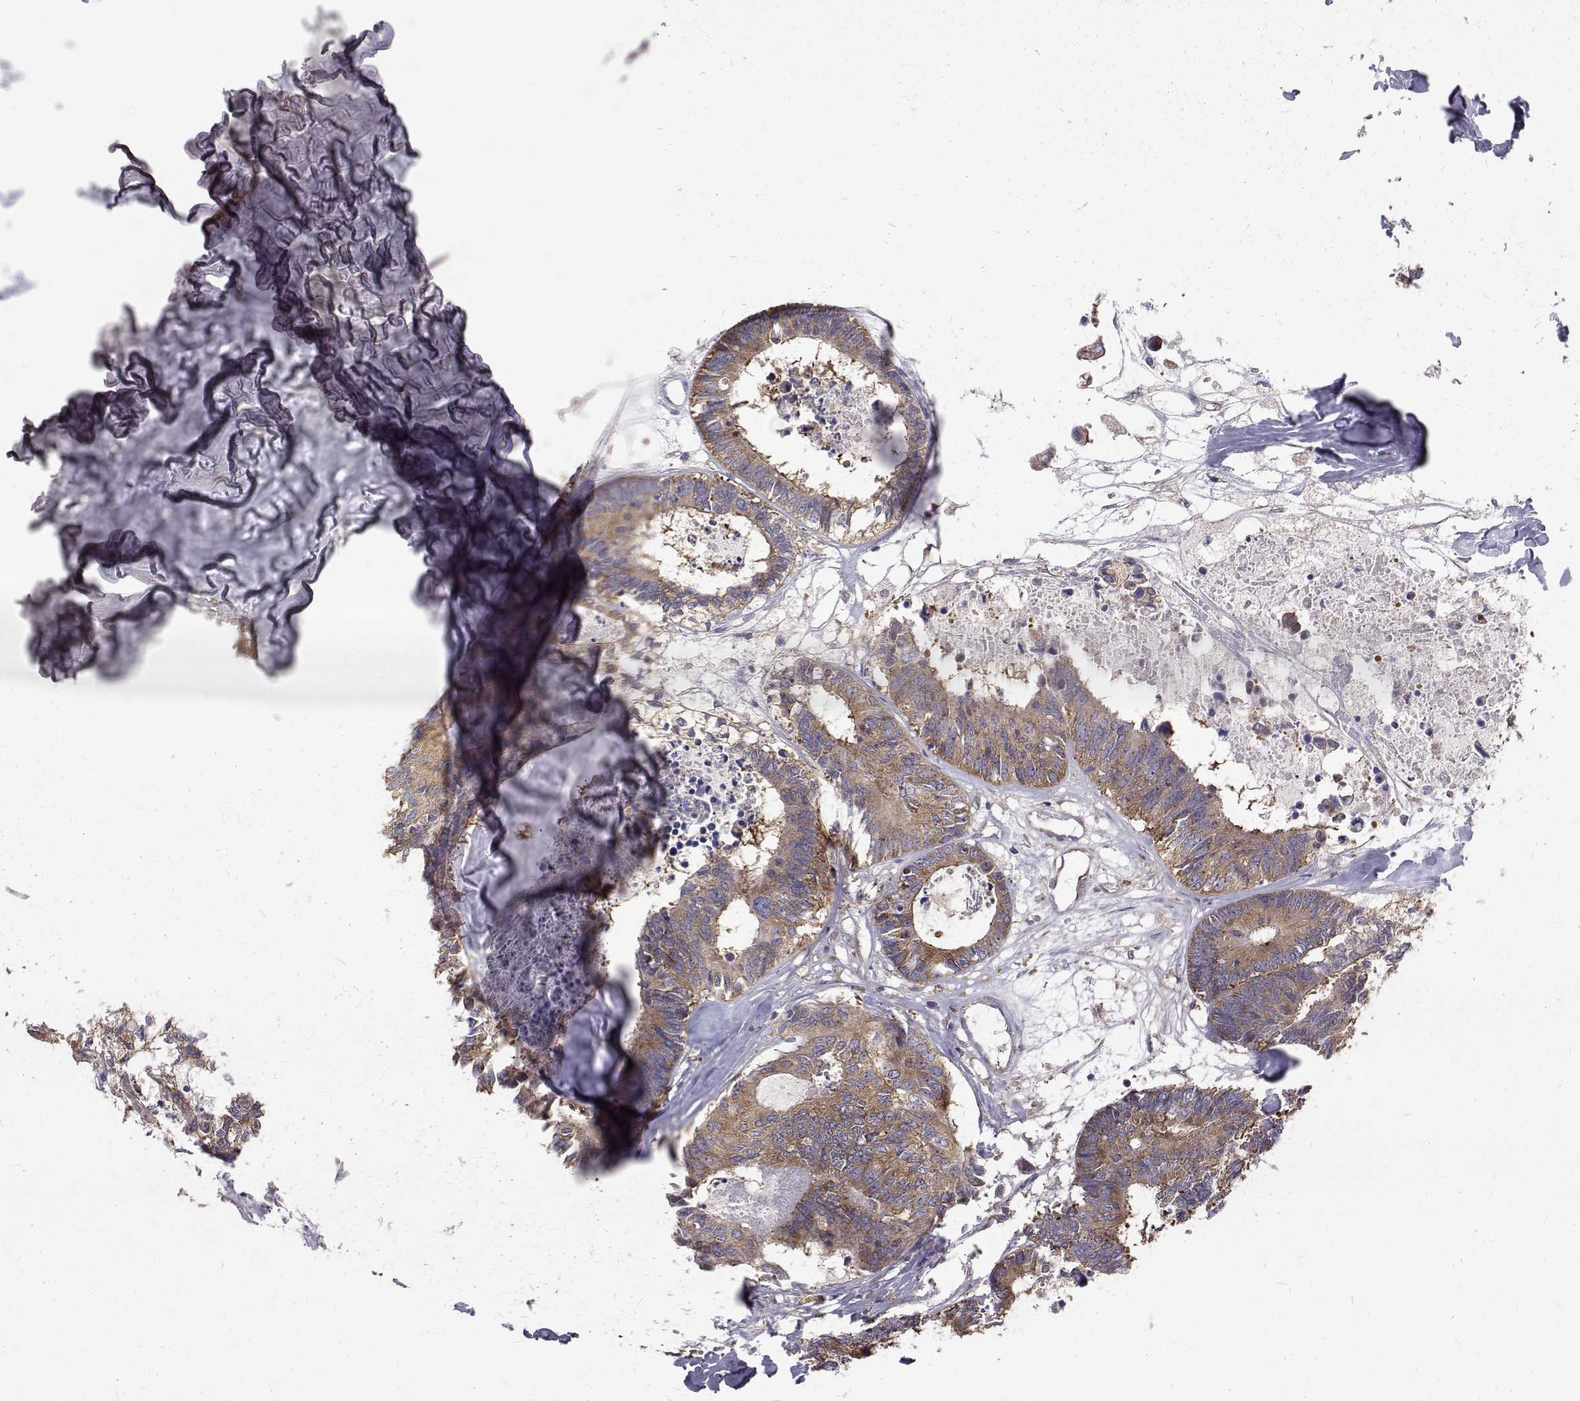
{"staining": {"intensity": "moderate", "quantity": ">75%", "location": "cytoplasmic/membranous"}, "tissue": "colorectal cancer", "cell_type": "Tumor cells", "image_type": "cancer", "snomed": [{"axis": "morphology", "description": "Adenocarcinoma, NOS"}, {"axis": "topography", "description": "Colon"}, {"axis": "topography", "description": "Rectum"}], "caption": "An immunohistochemistry photomicrograph of tumor tissue is shown. Protein staining in brown labels moderate cytoplasmic/membranous positivity in colorectal cancer (adenocarcinoma) within tumor cells. Ihc stains the protein in brown and the nuclei are stained blue.", "gene": "FARSB", "patient": {"sex": "male", "age": 57}}